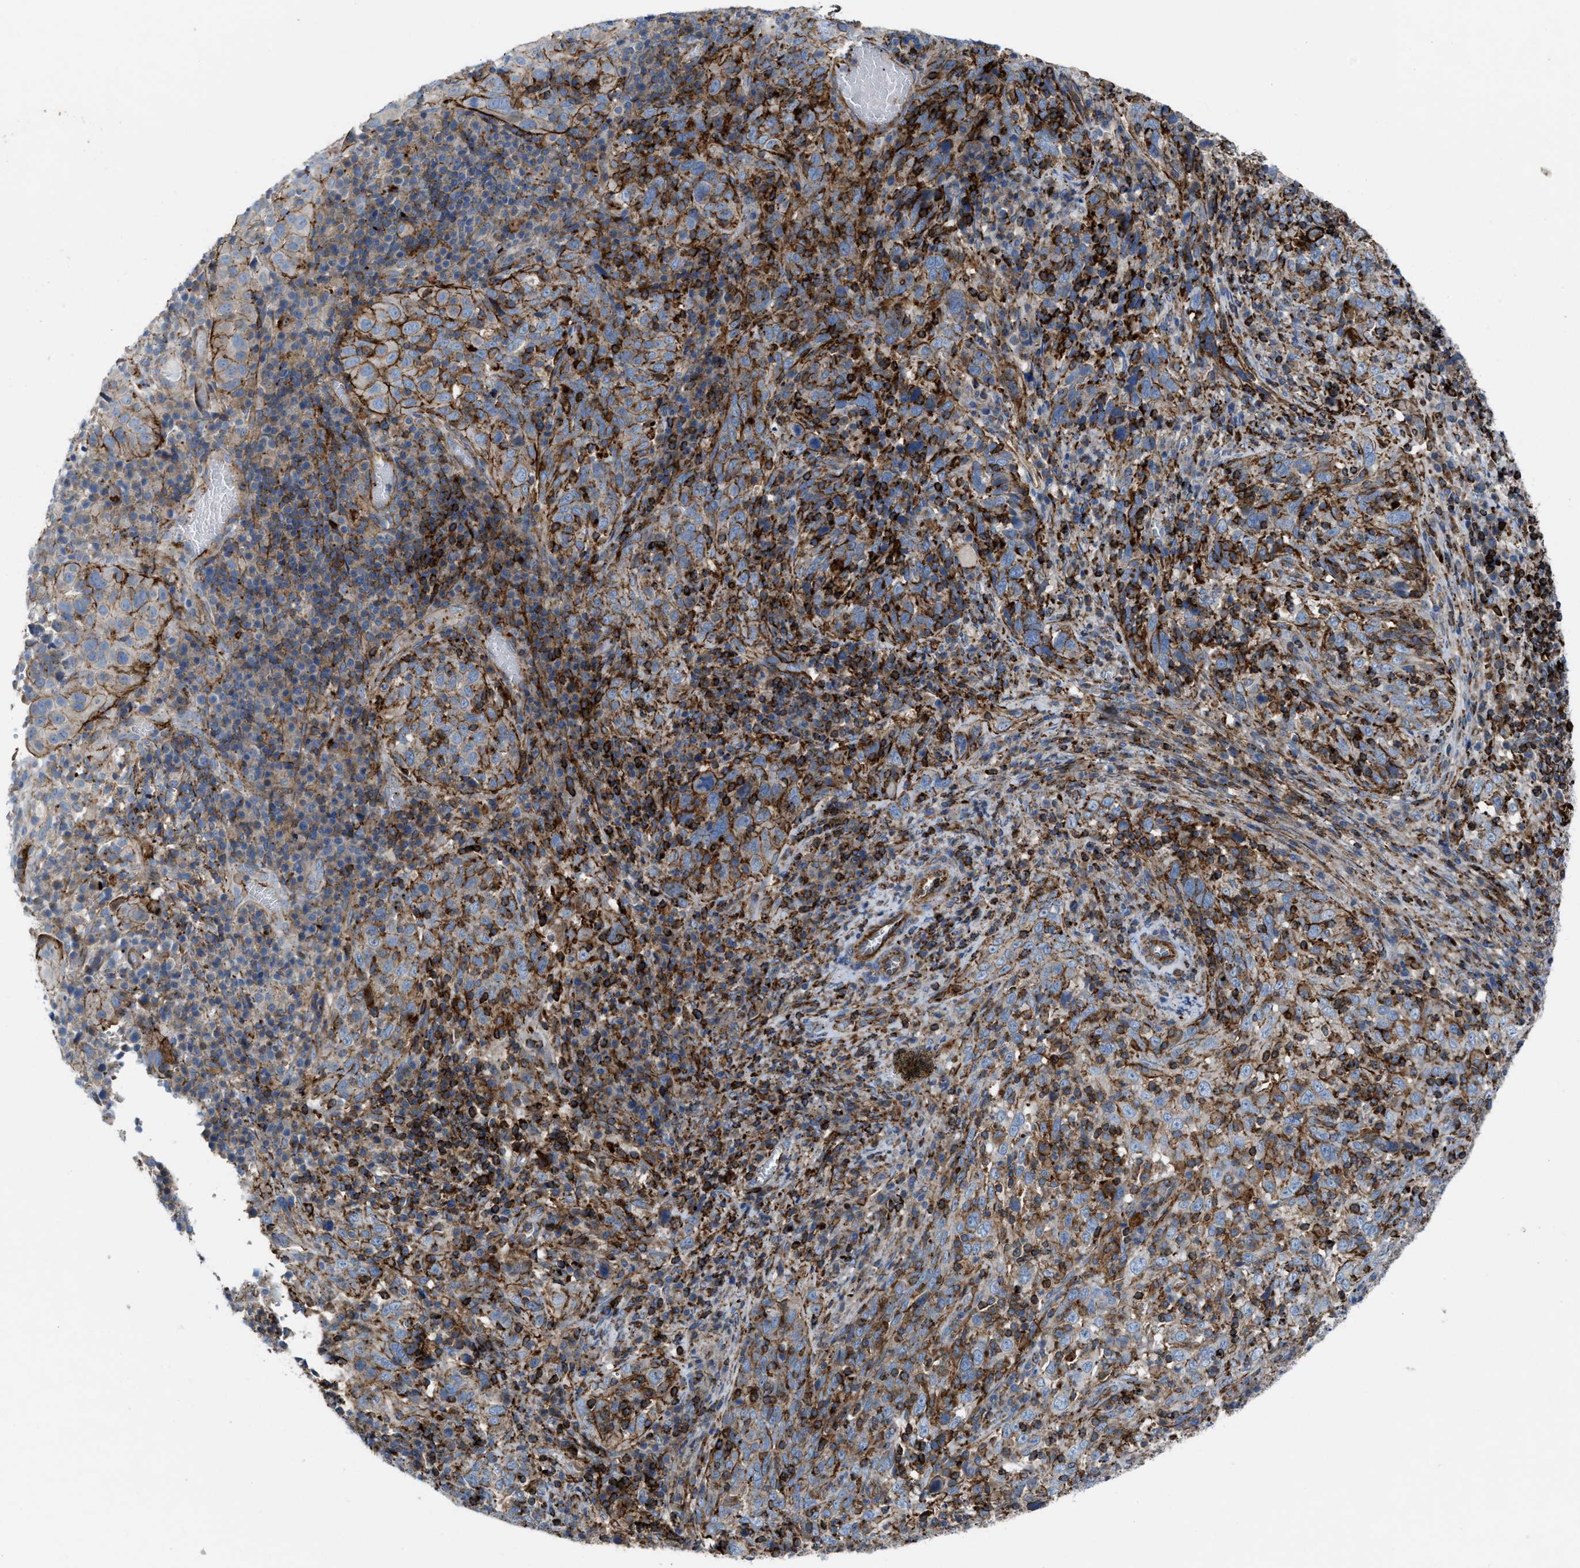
{"staining": {"intensity": "moderate", "quantity": "25%-75%", "location": "cytoplasmic/membranous"}, "tissue": "cervical cancer", "cell_type": "Tumor cells", "image_type": "cancer", "snomed": [{"axis": "morphology", "description": "Squamous cell carcinoma, NOS"}, {"axis": "topography", "description": "Cervix"}], "caption": "Squamous cell carcinoma (cervical) was stained to show a protein in brown. There is medium levels of moderate cytoplasmic/membranous expression in approximately 25%-75% of tumor cells.", "gene": "AGPAT2", "patient": {"sex": "female", "age": 46}}